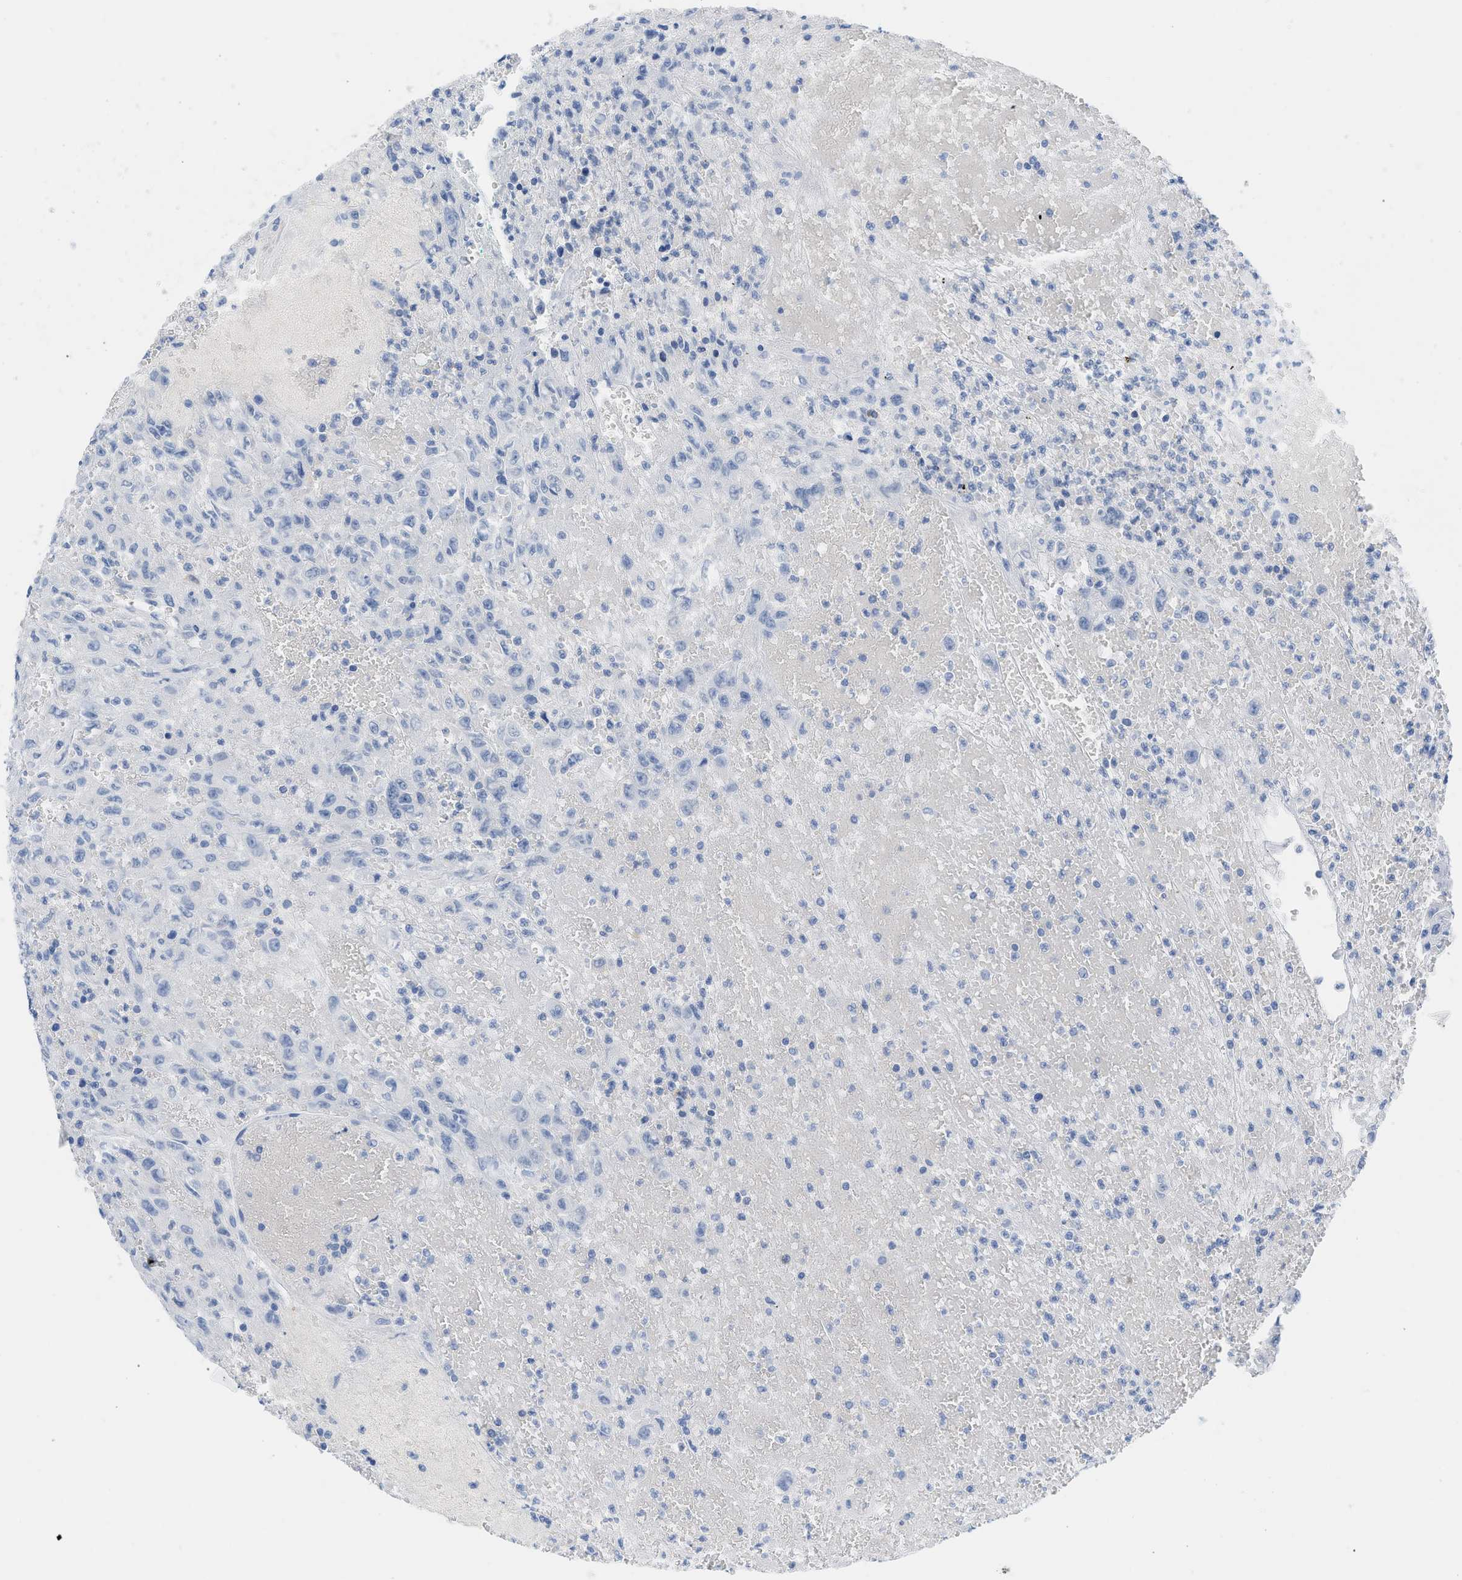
{"staining": {"intensity": "negative", "quantity": "none", "location": "none"}, "tissue": "urothelial cancer", "cell_type": "Tumor cells", "image_type": "cancer", "snomed": [{"axis": "morphology", "description": "Urothelial carcinoma, High grade"}, {"axis": "topography", "description": "Urinary bladder"}], "caption": "Immunohistochemical staining of human urothelial cancer demonstrates no significant expression in tumor cells.", "gene": "PAPPA", "patient": {"sex": "male", "age": 46}}